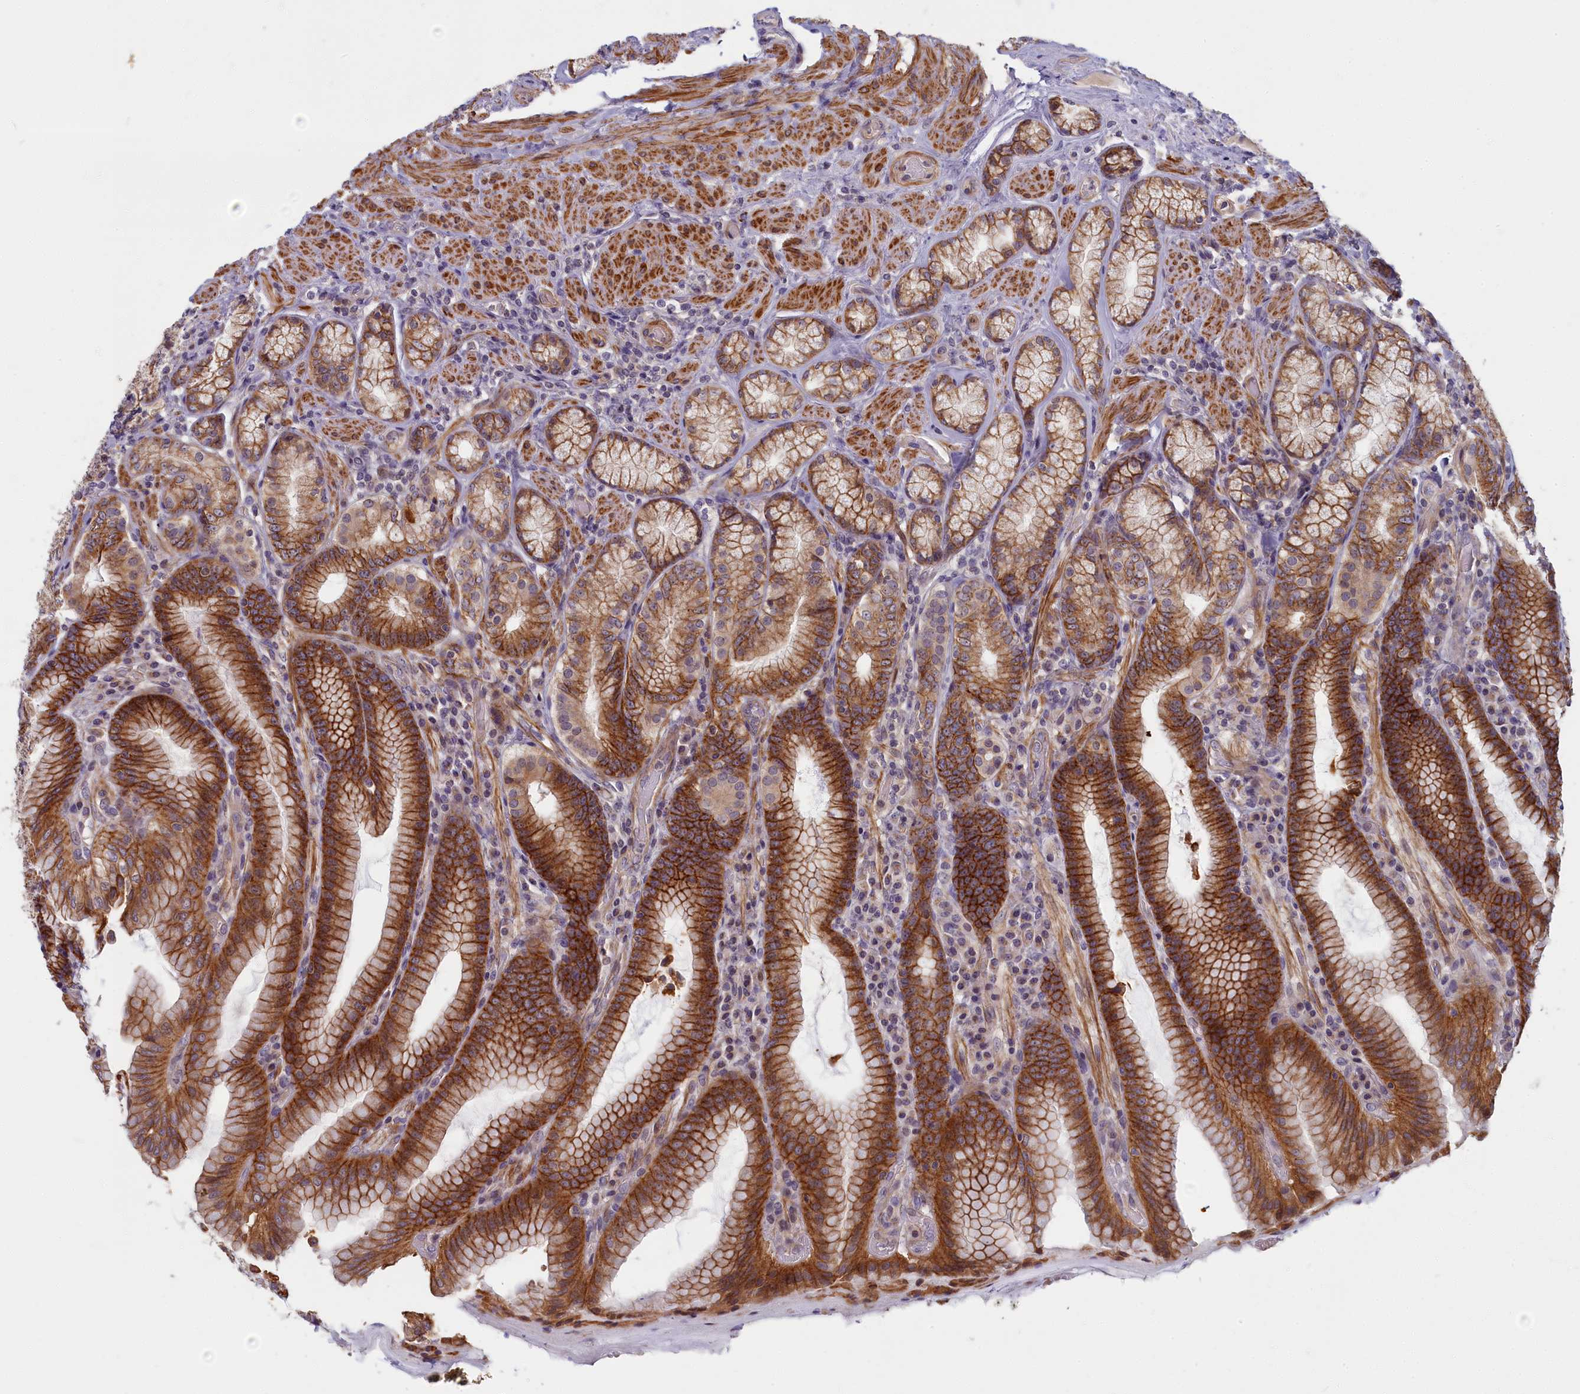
{"staining": {"intensity": "strong", "quantity": ">75%", "location": "cytoplasmic/membranous"}, "tissue": "stomach", "cell_type": "Glandular cells", "image_type": "normal", "snomed": [{"axis": "morphology", "description": "Normal tissue, NOS"}, {"axis": "topography", "description": "Stomach, upper"}, {"axis": "topography", "description": "Stomach, lower"}], "caption": "Protein staining demonstrates strong cytoplasmic/membranous staining in approximately >75% of glandular cells in normal stomach. (DAB IHC with brightfield microscopy, high magnification).", "gene": "TRPM4", "patient": {"sex": "female", "age": 76}}